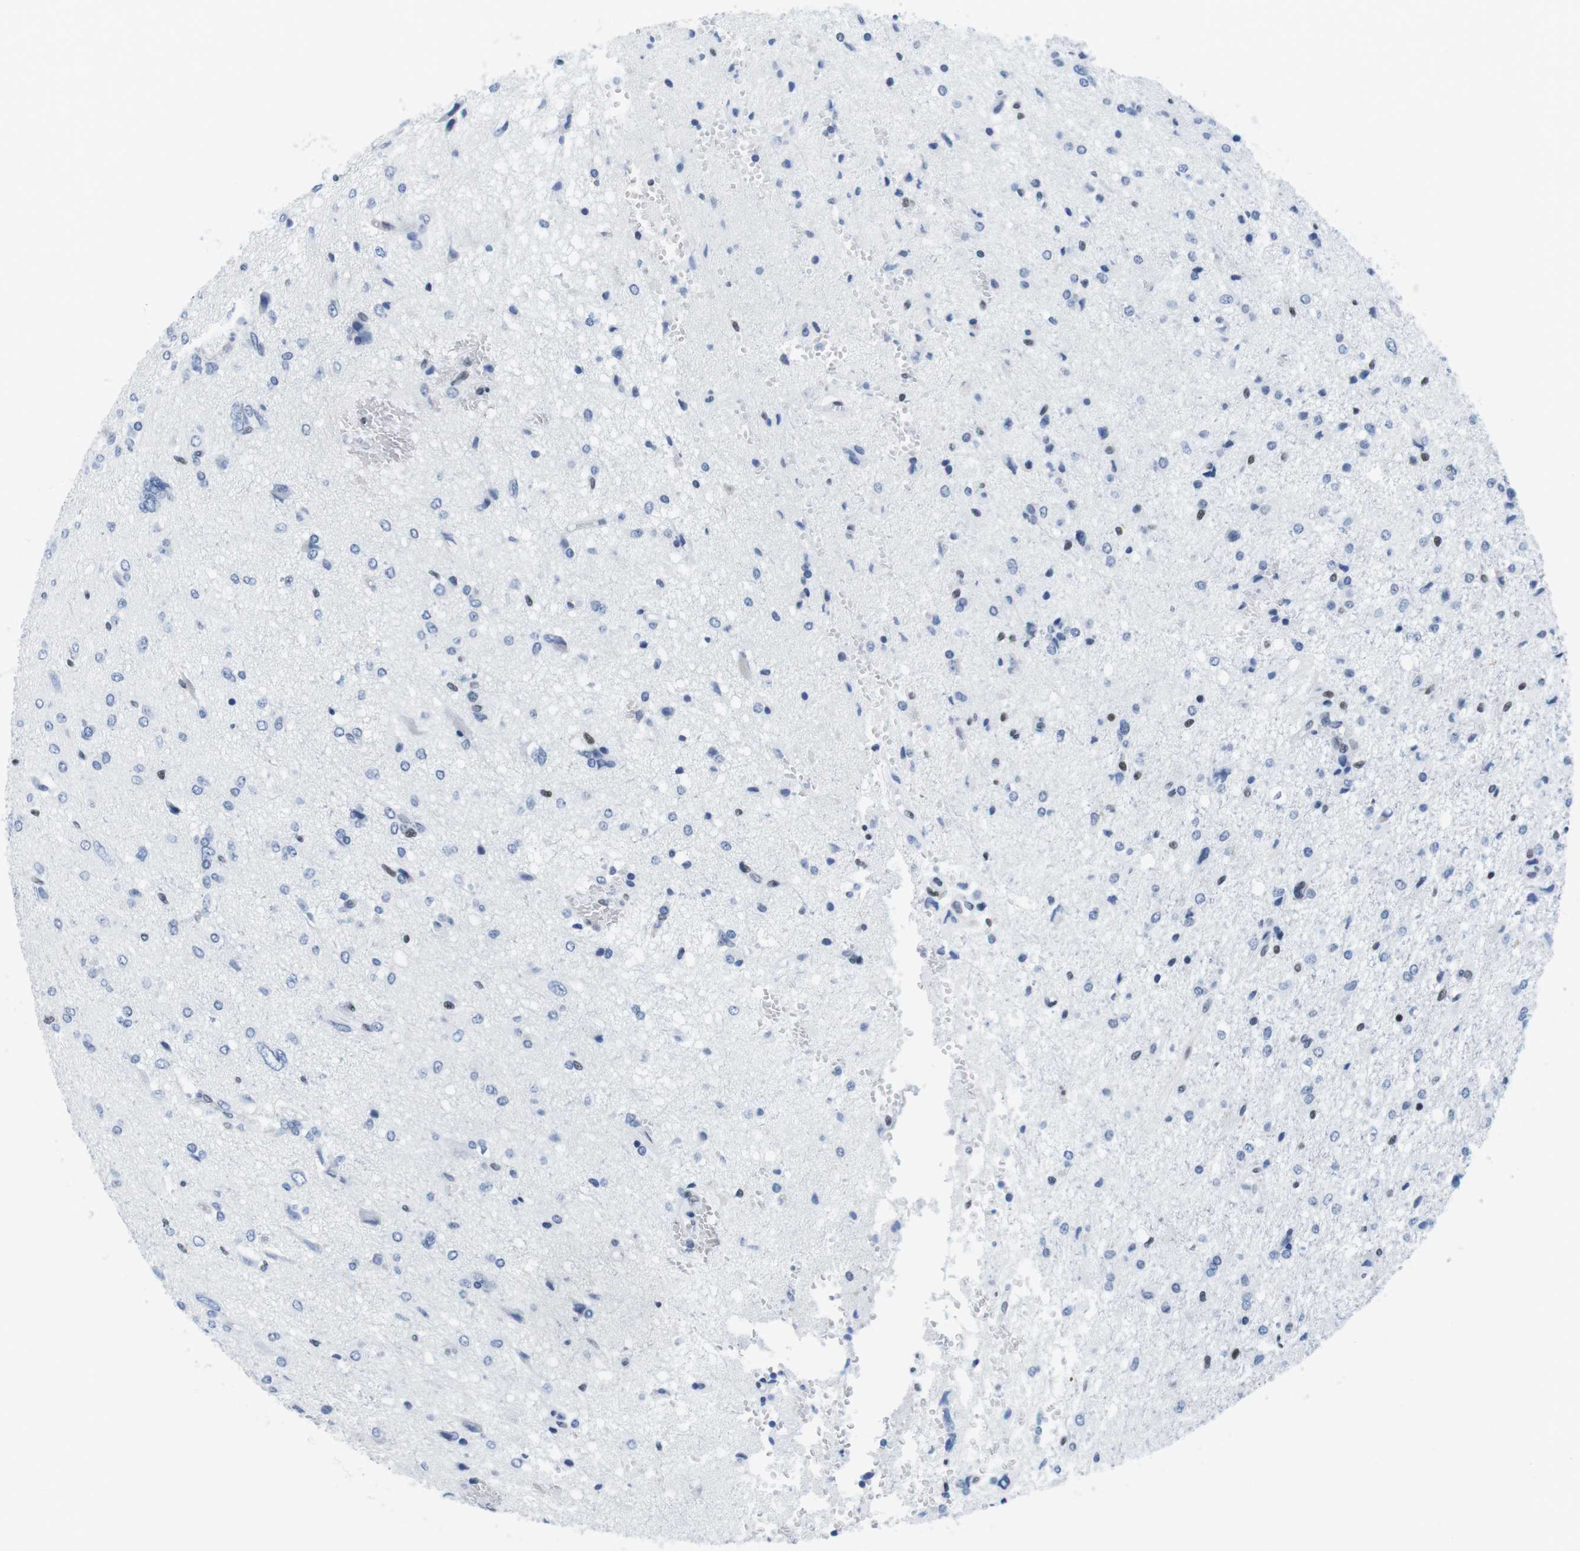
{"staining": {"intensity": "moderate", "quantity": "<25%", "location": "nuclear"}, "tissue": "glioma", "cell_type": "Tumor cells", "image_type": "cancer", "snomed": [{"axis": "morphology", "description": "Glioma, malignant, High grade"}, {"axis": "topography", "description": "Brain"}], "caption": "Immunohistochemistry image of neoplastic tissue: human malignant glioma (high-grade) stained using immunohistochemistry exhibits low levels of moderate protein expression localized specifically in the nuclear of tumor cells, appearing as a nuclear brown color.", "gene": "IFI16", "patient": {"sex": "female", "age": 59}}